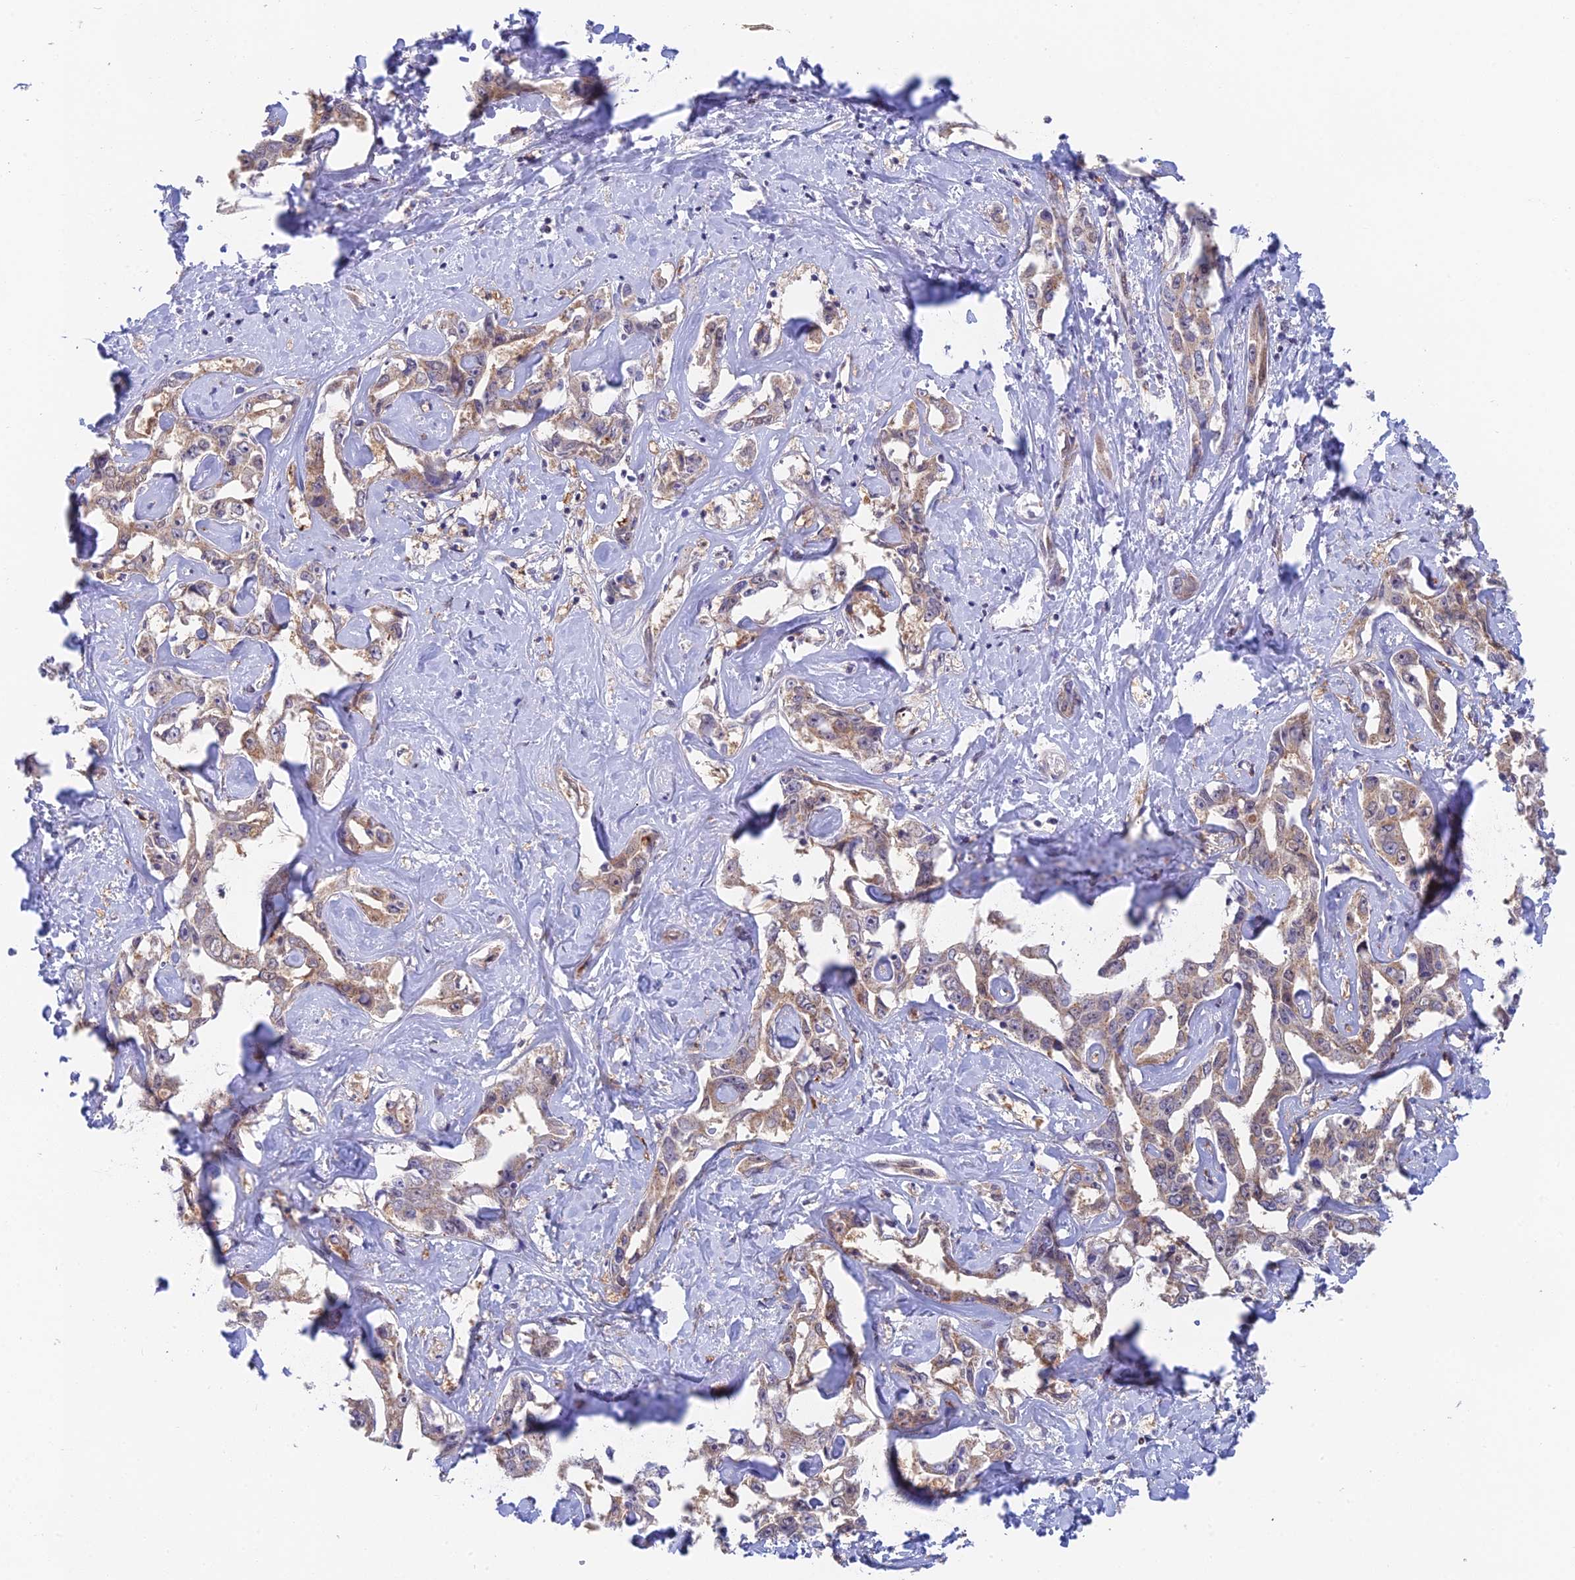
{"staining": {"intensity": "weak", "quantity": ">75%", "location": "cytoplasmic/membranous"}, "tissue": "liver cancer", "cell_type": "Tumor cells", "image_type": "cancer", "snomed": [{"axis": "morphology", "description": "Cholangiocarcinoma"}, {"axis": "topography", "description": "Liver"}], "caption": "Protein expression by immunohistochemistry (IHC) reveals weak cytoplasmic/membranous positivity in about >75% of tumor cells in liver cancer (cholangiocarcinoma). Using DAB (brown) and hematoxylin (blue) stains, captured at high magnification using brightfield microscopy.", "gene": "MRPL17", "patient": {"sex": "male", "age": 59}}